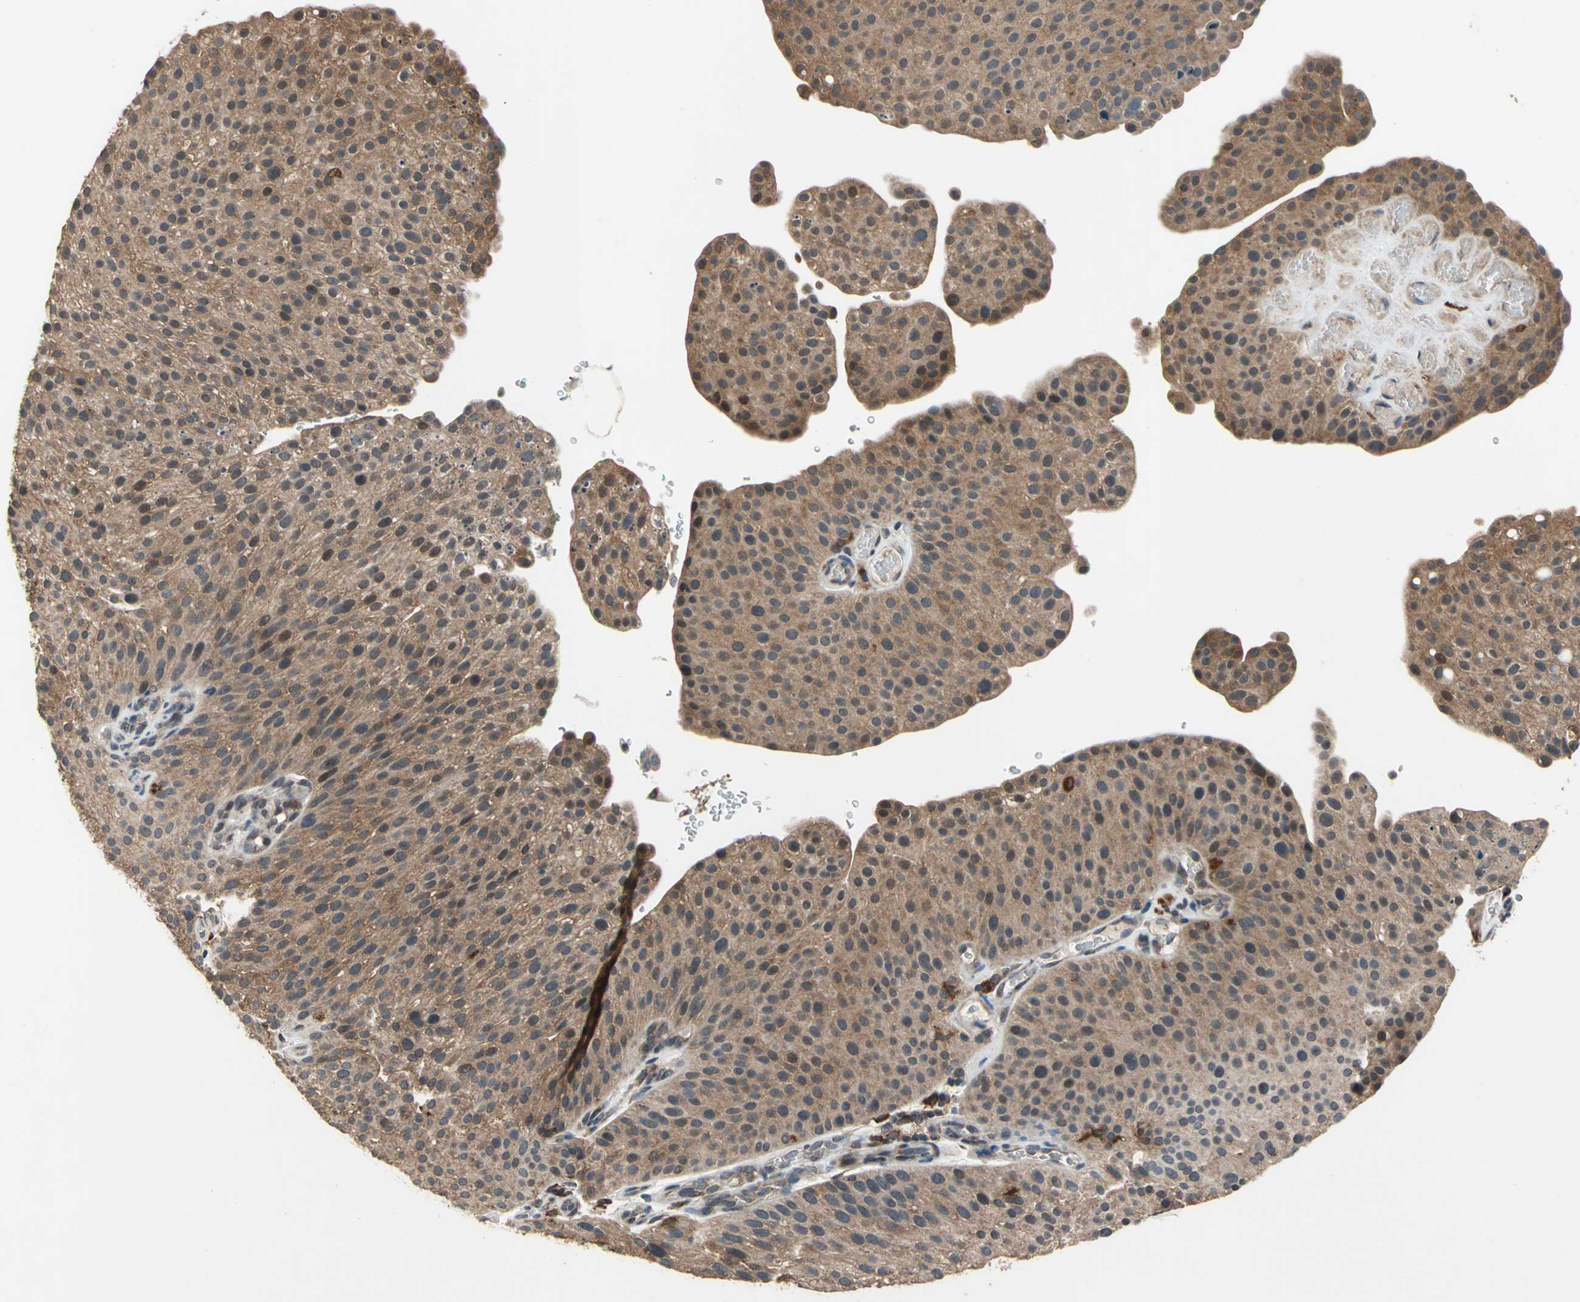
{"staining": {"intensity": "moderate", "quantity": ">75%", "location": "cytoplasmic/membranous"}, "tissue": "urothelial cancer", "cell_type": "Tumor cells", "image_type": "cancer", "snomed": [{"axis": "morphology", "description": "Urothelial carcinoma, Low grade"}, {"axis": "topography", "description": "Smooth muscle"}, {"axis": "topography", "description": "Urinary bladder"}], "caption": "Low-grade urothelial carcinoma stained with IHC demonstrates moderate cytoplasmic/membranous staining in about >75% of tumor cells.", "gene": "NFKBIE", "patient": {"sex": "male", "age": 60}}